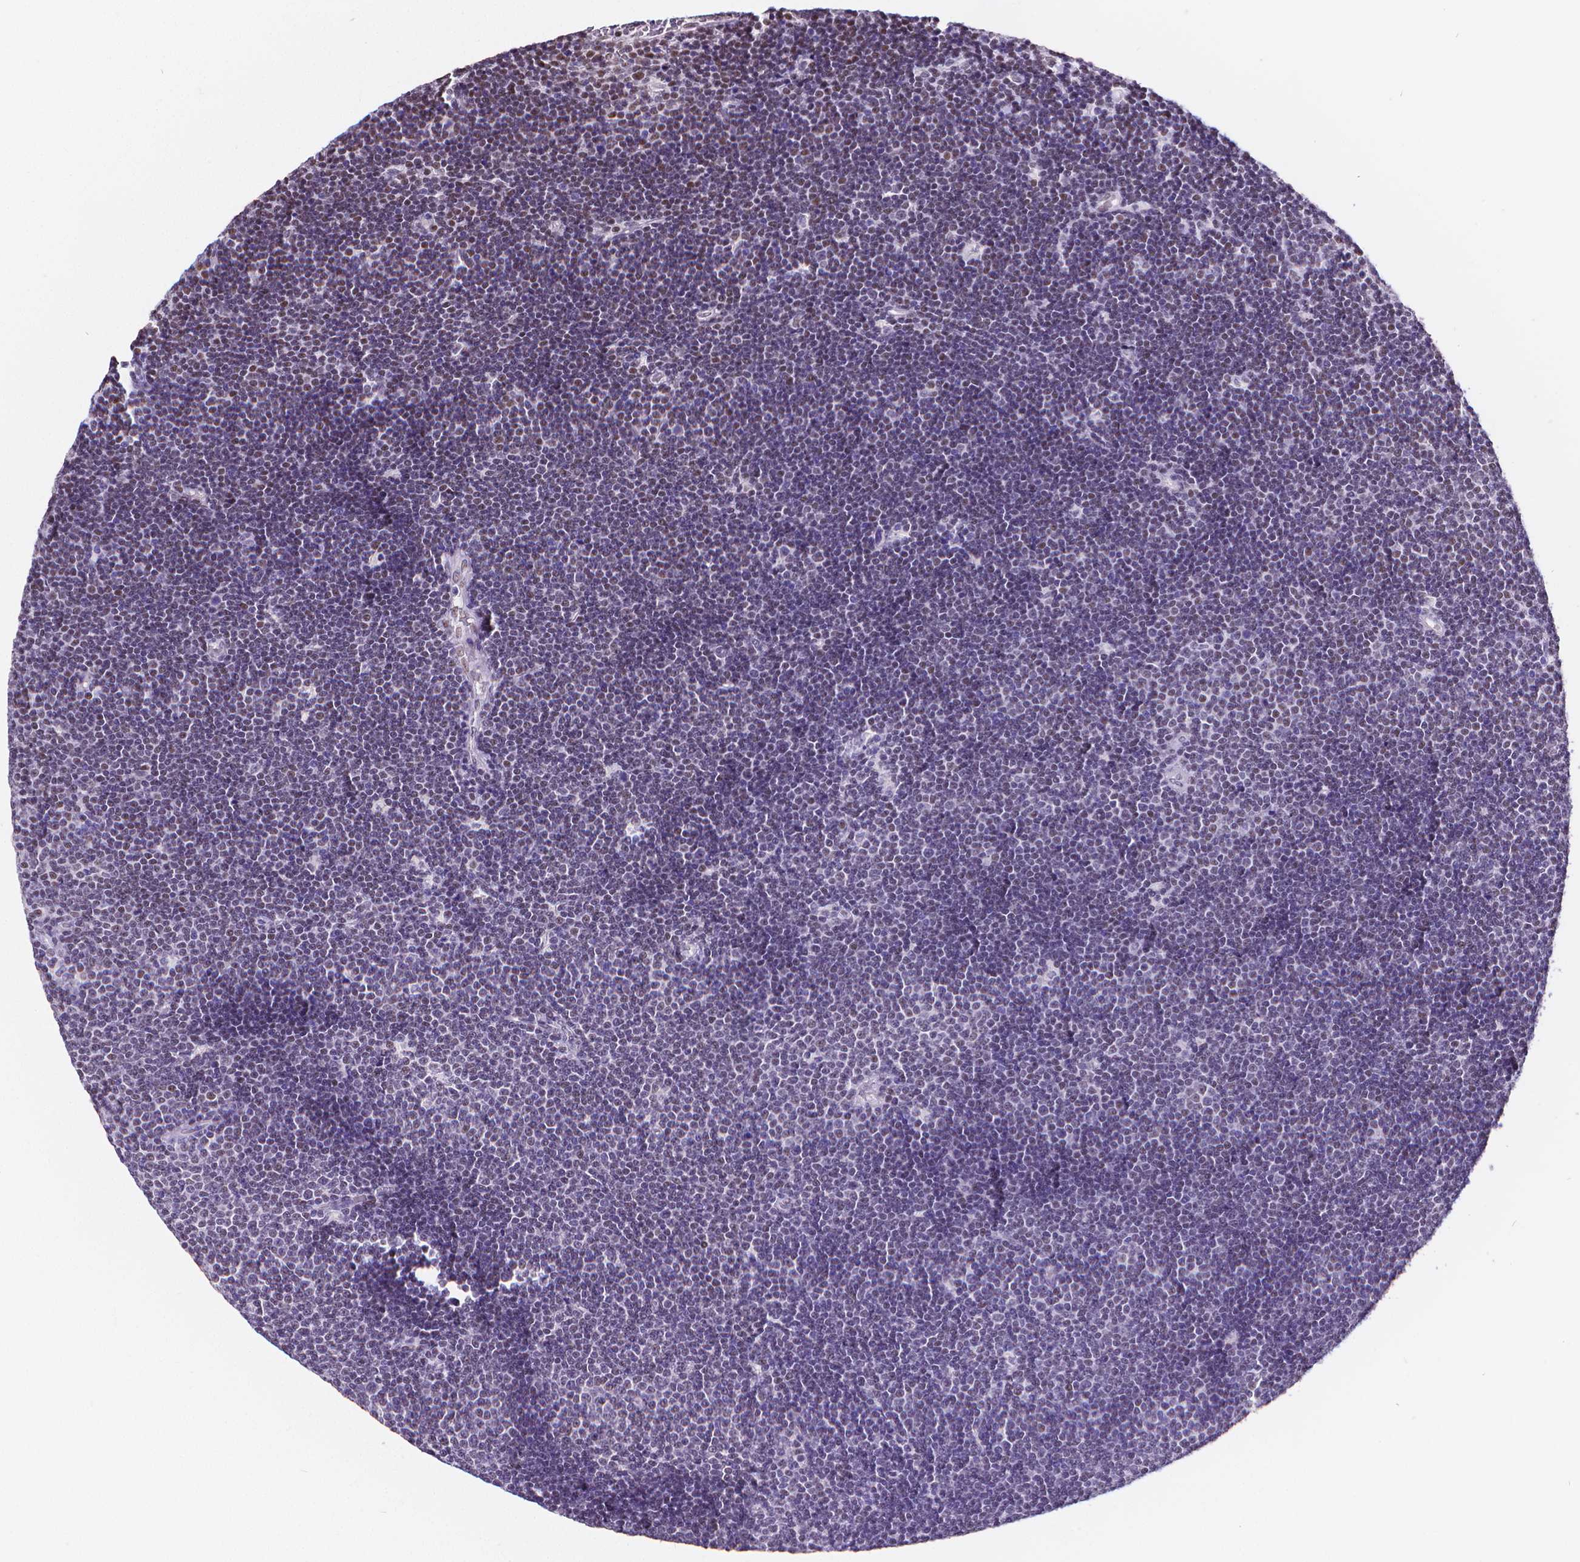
{"staining": {"intensity": "negative", "quantity": "none", "location": "none"}, "tissue": "lymphoma", "cell_type": "Tumor cells", "image_type": "cancer", "snomed": [{"axis": "morphology", "description": "Malignant lymphoma, non-Hodgkin's type, Low grade"}, {"axis": "topography", "description": "Brain"}], "caption": "This is a image of immunohistochemistry staining of low-grade malignant lymphoma, non-Hodgkin's type, which shows no staining in tumor cells.", "gene": "MEF2C", "patient": {"sex": "female", "age": 66}}